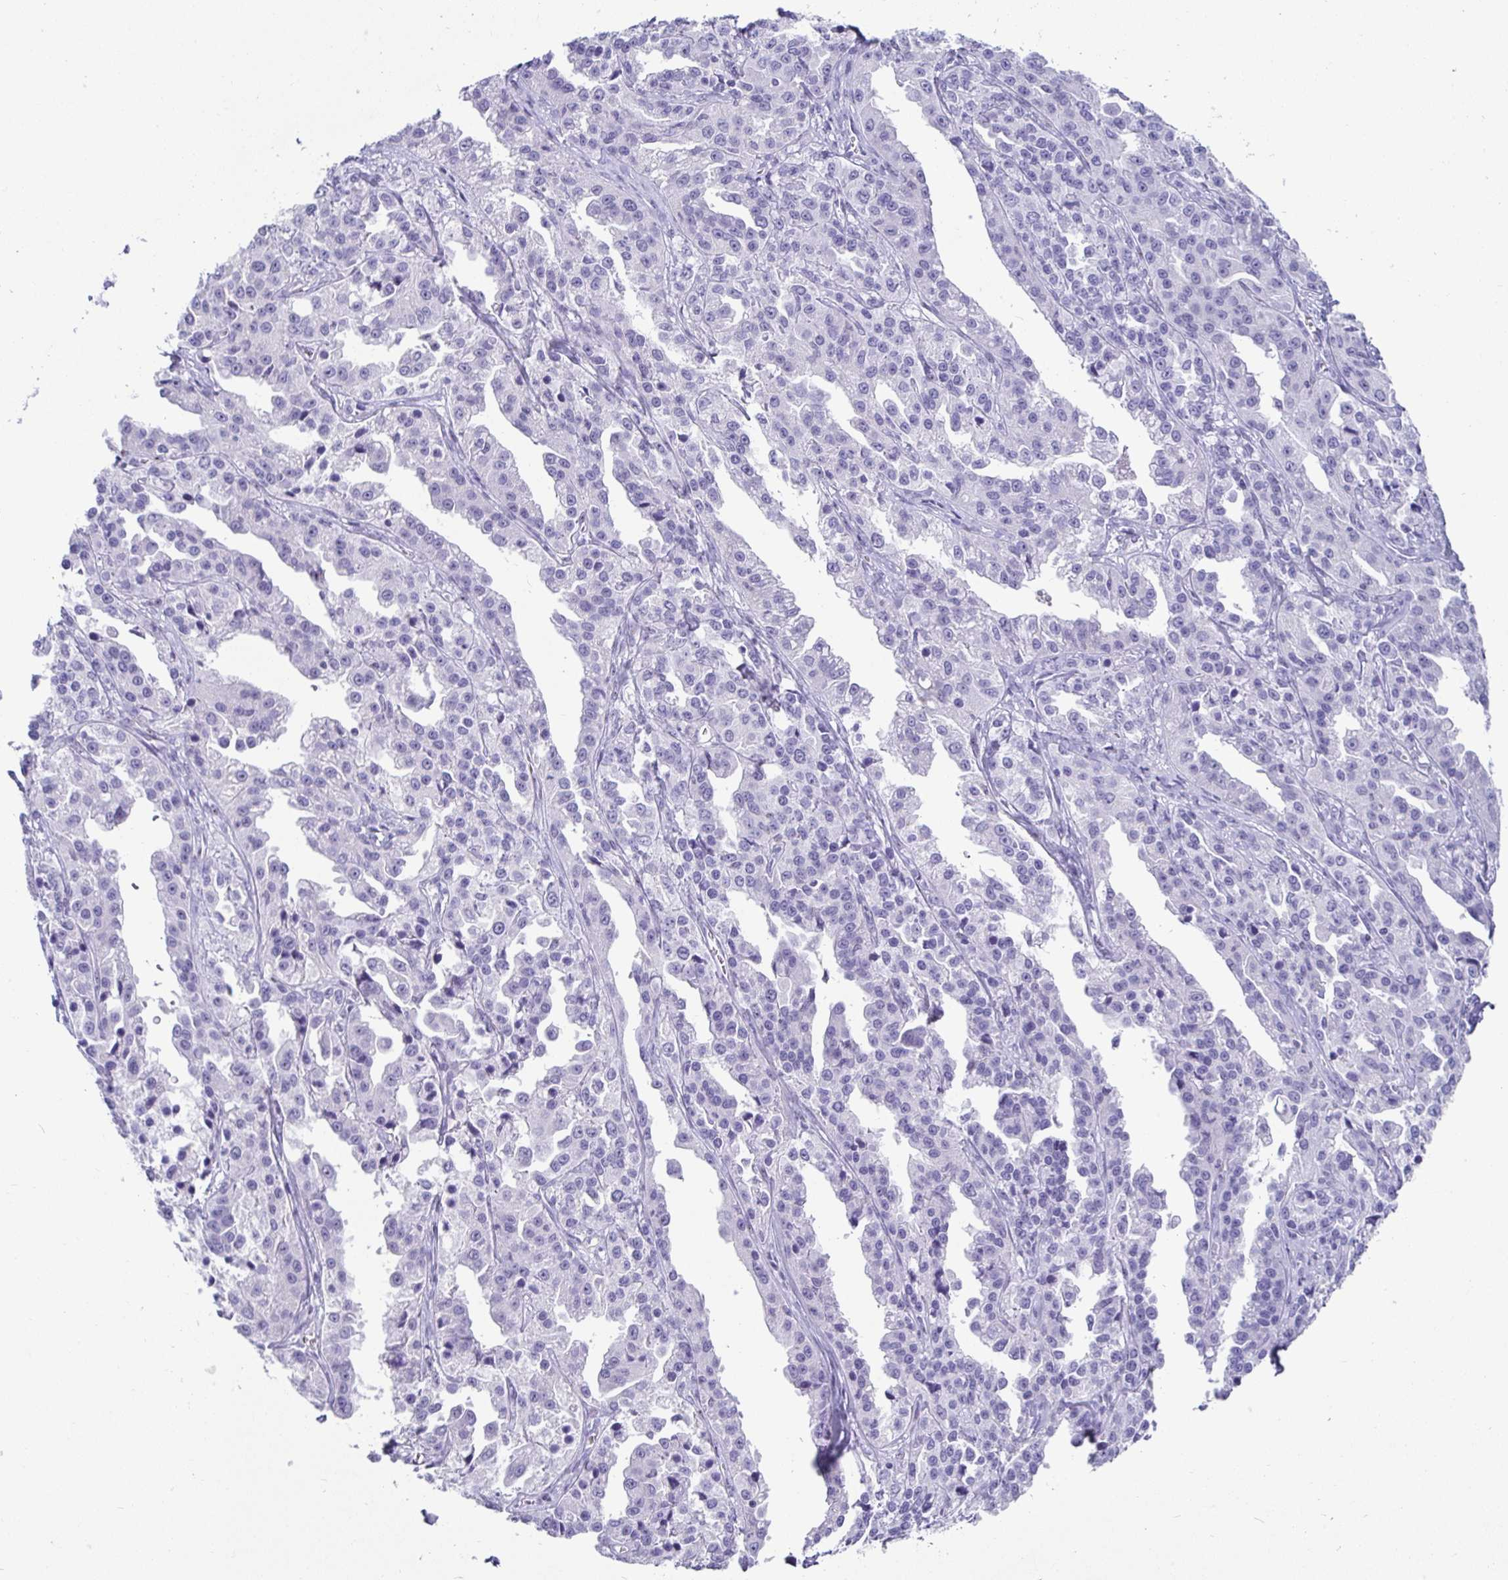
{"staining": {"intensity": "negative", "quantity": "none", "location": "none"}, "tissue": "ovarian cancer", "cell_type": "Tumor cells", "image_type": "cancer", "snomed": [{"axis": "morphology", "description": "Cystadenocarcinoma, serous, NOS"}, {"axis": "topography", "description": "Ovary"}], "caption": "IHC histopathology image of neoplastic tissue: human ovarian cancer stained with DAB (3,3'-diaminobenzidine) exhibits no significant protein positivity in tumor cells.", "gene": "TMEM241", "patient": {"sex": "female", "age": 75}}